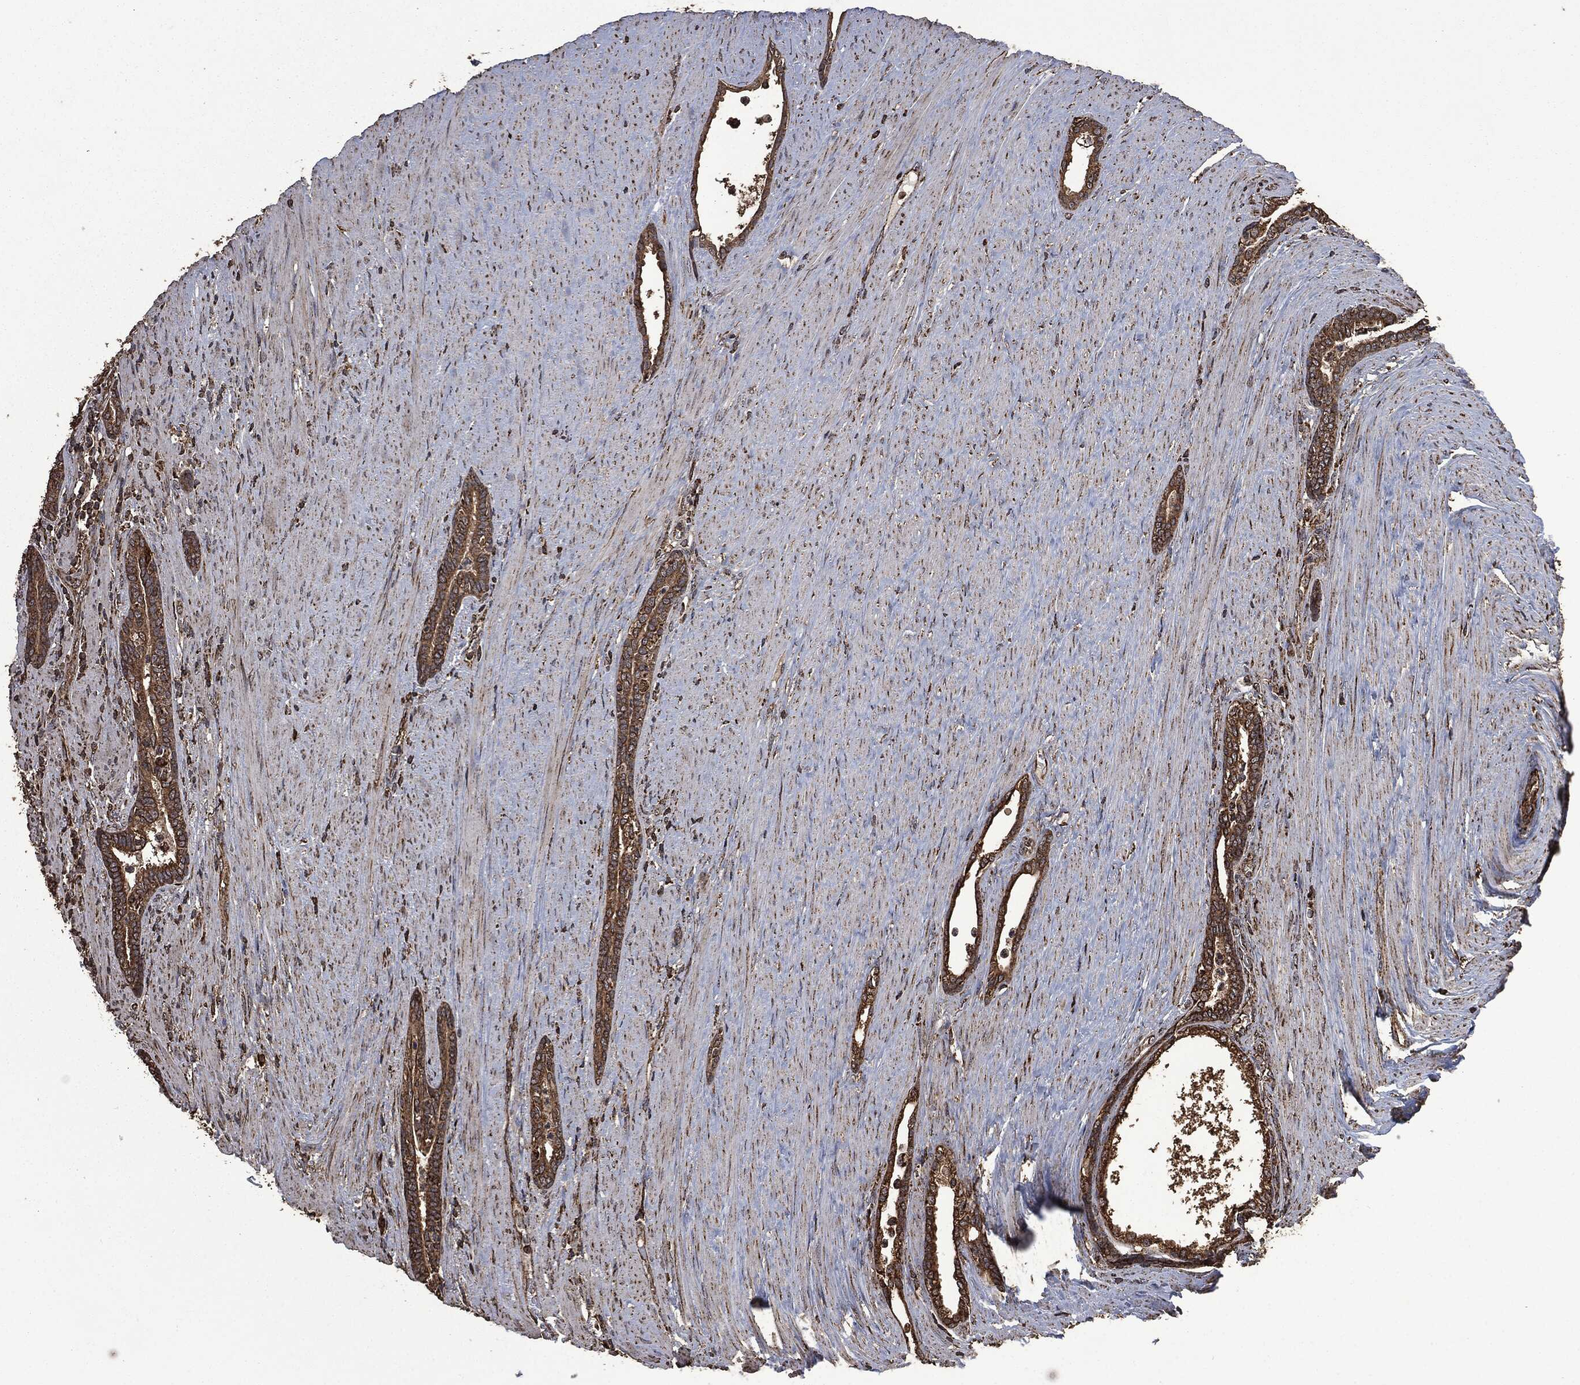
{"staining": {"intensity": "strong", "quantity": ">75%", "location": "cytoplasmic/membranous"}, "tissue": "prostate cancer", "cell_type": "Tumor cells", "image_type": "cancer", "snomed": [{"axis": "morphology", "description": "Adenocarcinoma, Low grade"}, {"axis": "topography", "description": "Prostate"}], "caption": "Human prostate cancer (low-grade adenocarcinoma) stained for a protein (brown) demonstrates strong cytoplasmic/membranous positive positivity in about >75% of tumor cells.", "gene": "LIG3", "patient": {"sex": "male", "age": 68}}